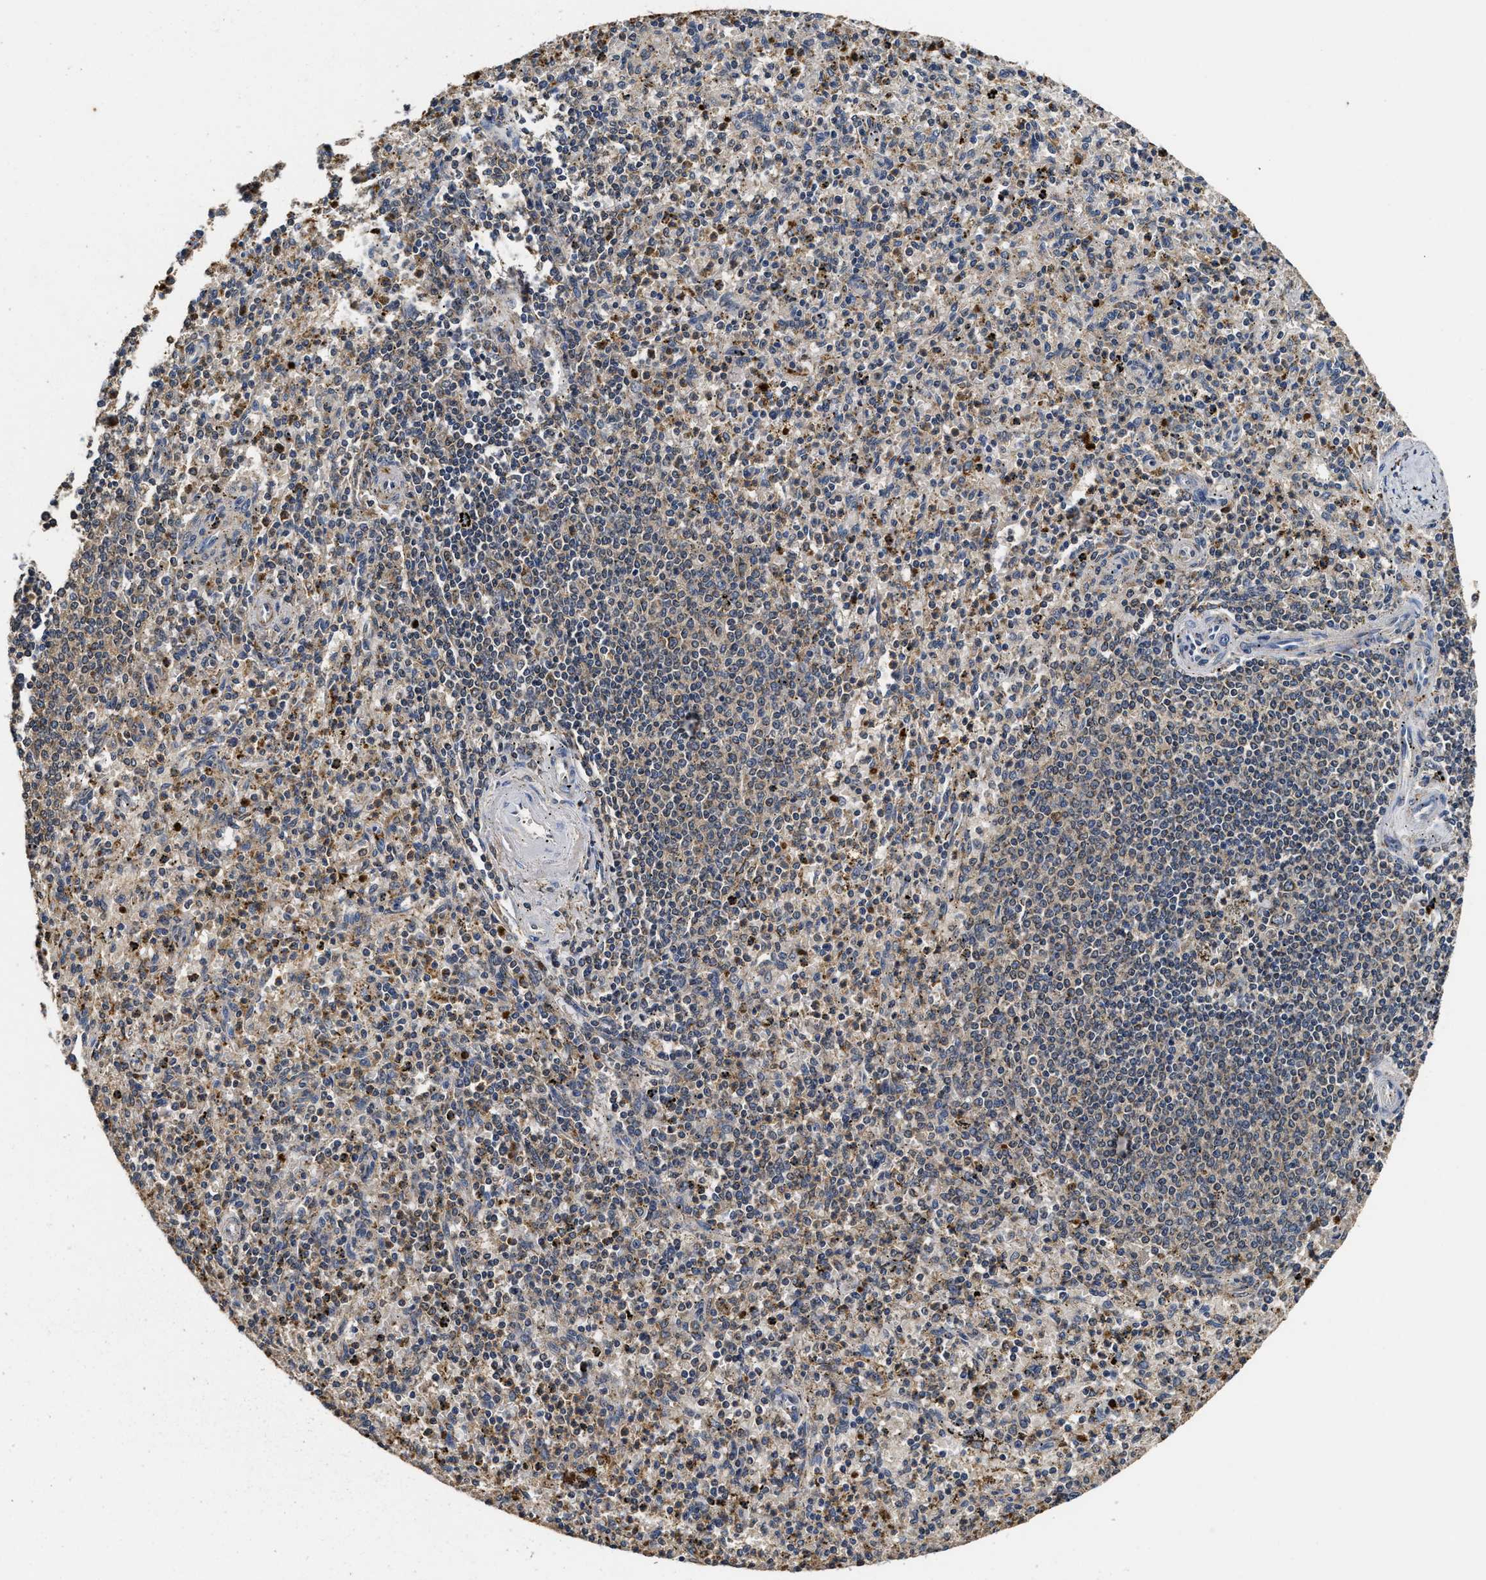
{"staining": {"intensity": "weak", "quantity": "25%-75%", "location": "cytoplasmic/membranous"}, "tissue": "spleen", "cell_type": "Cells in red pulp", "image_type": "normal", "snomed": [{"axis": "morphology", "description": "Normal tissue, NOS"}, {"axis": "topography", "description": "Spleen"}], "caption": "IHC histopathology image of normal spleen stained for a protein (brown), which displays low levels of weak cytoplasmic/membranous staining in approximately 25%-75% of cells in red pulp.", "gene": "CTNNA1", "patient": {"sex": "male", "age": 72}}